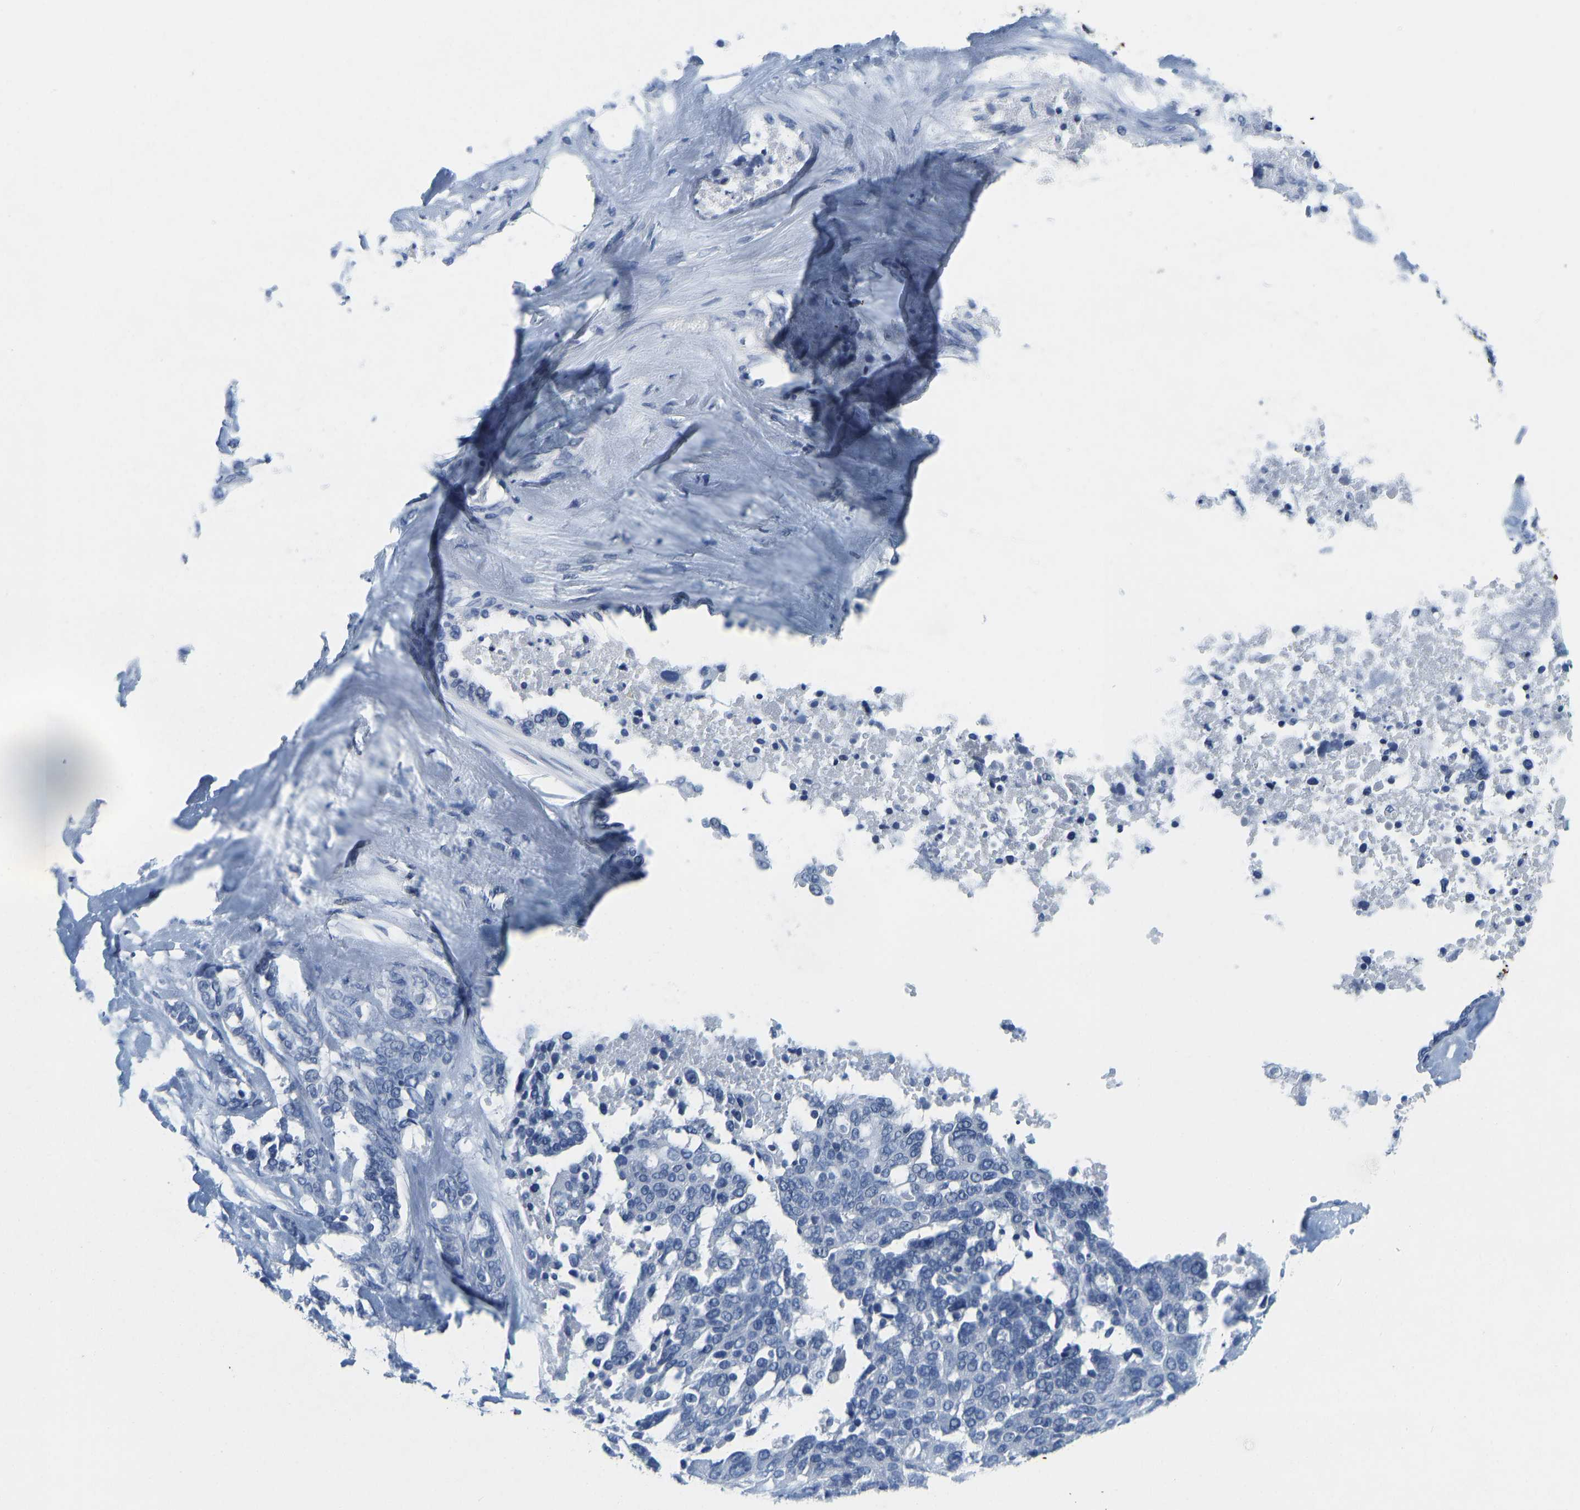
{"staining": {"intensity": "negative", "quantity": "none", "location": "none"}, "tissue": "ovarian cancer", "cell_type": "Tumor cells", "image_type": "cancer", "snomed": [{"axis": "morphology", "description": "Cystadenocarcinoma, serous, NOS"}, {"axis": "topography", "description": "Ovary"}], "caption": "This is an immunohistochemistry (IHC) histopathology image of ovarian serous cystadenocarcinoma. There is no staining in tumor cells.", "gene": "SERPINB3", "patient": {"sex": "female", "age": 44}}